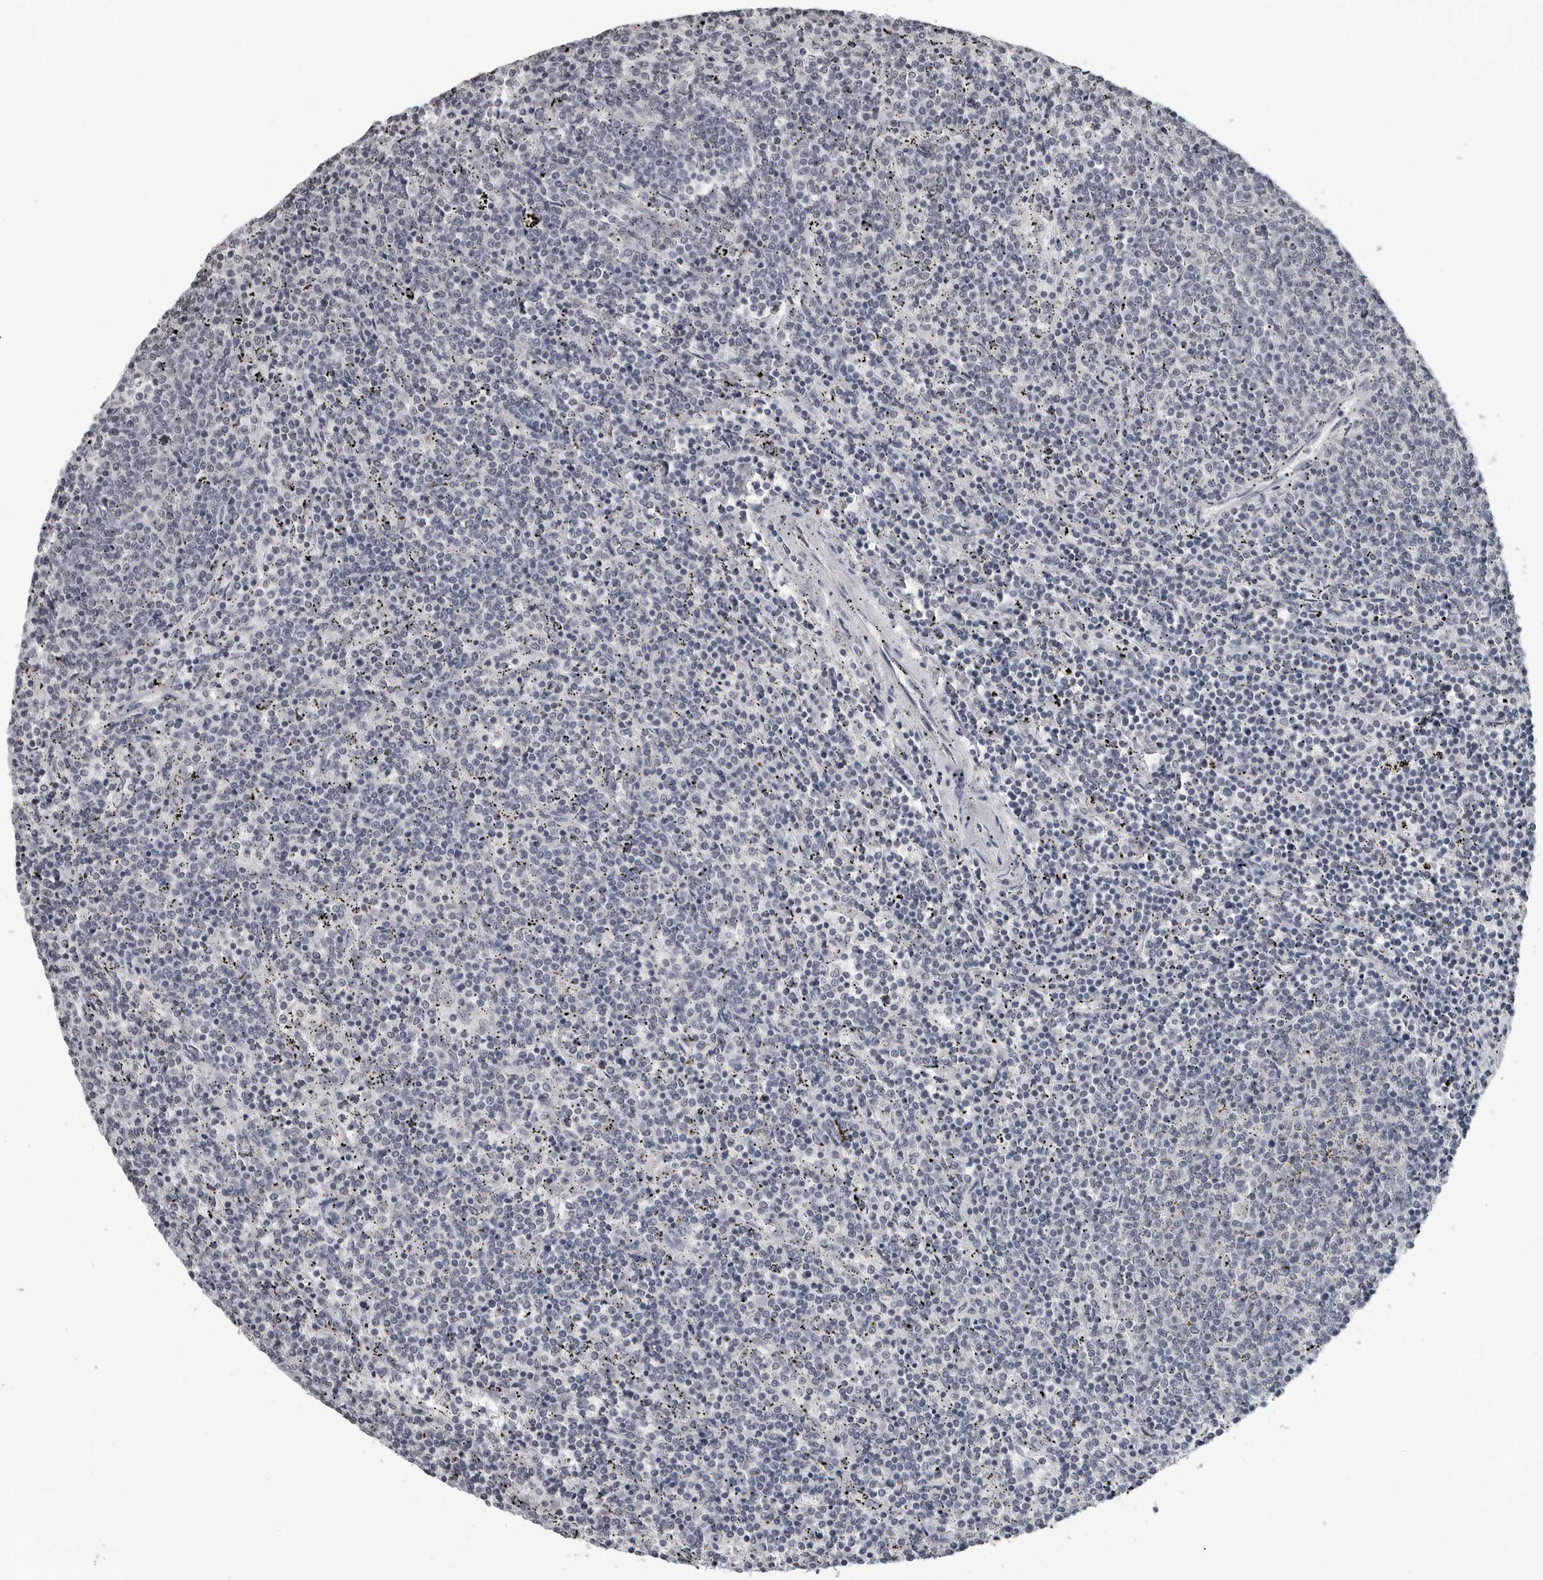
{"staining": {"intensity": "negative", "quantity": "none", "location": "none"}, "tissue": "lymphoma", "cell_type": "Tumor cells", "image_type": "cancer", "snomed": [{"axis": "morphology", "description": "Malignant lymphoma, non-Hodgkin's type, Low grade"}, {"axis": "topography", "description": "Spleen"}], "caption": "An immunohistochemistry (IHC) image of malignant lymphoma, non-Hodgkin's type (low-grade) is shown. There is no staining in tumor cells of malignant lymphoma, non-Hodgkin's type (low-grade).", "gene": "DDX54", "patient": {"sex": "female", "age": 50}}